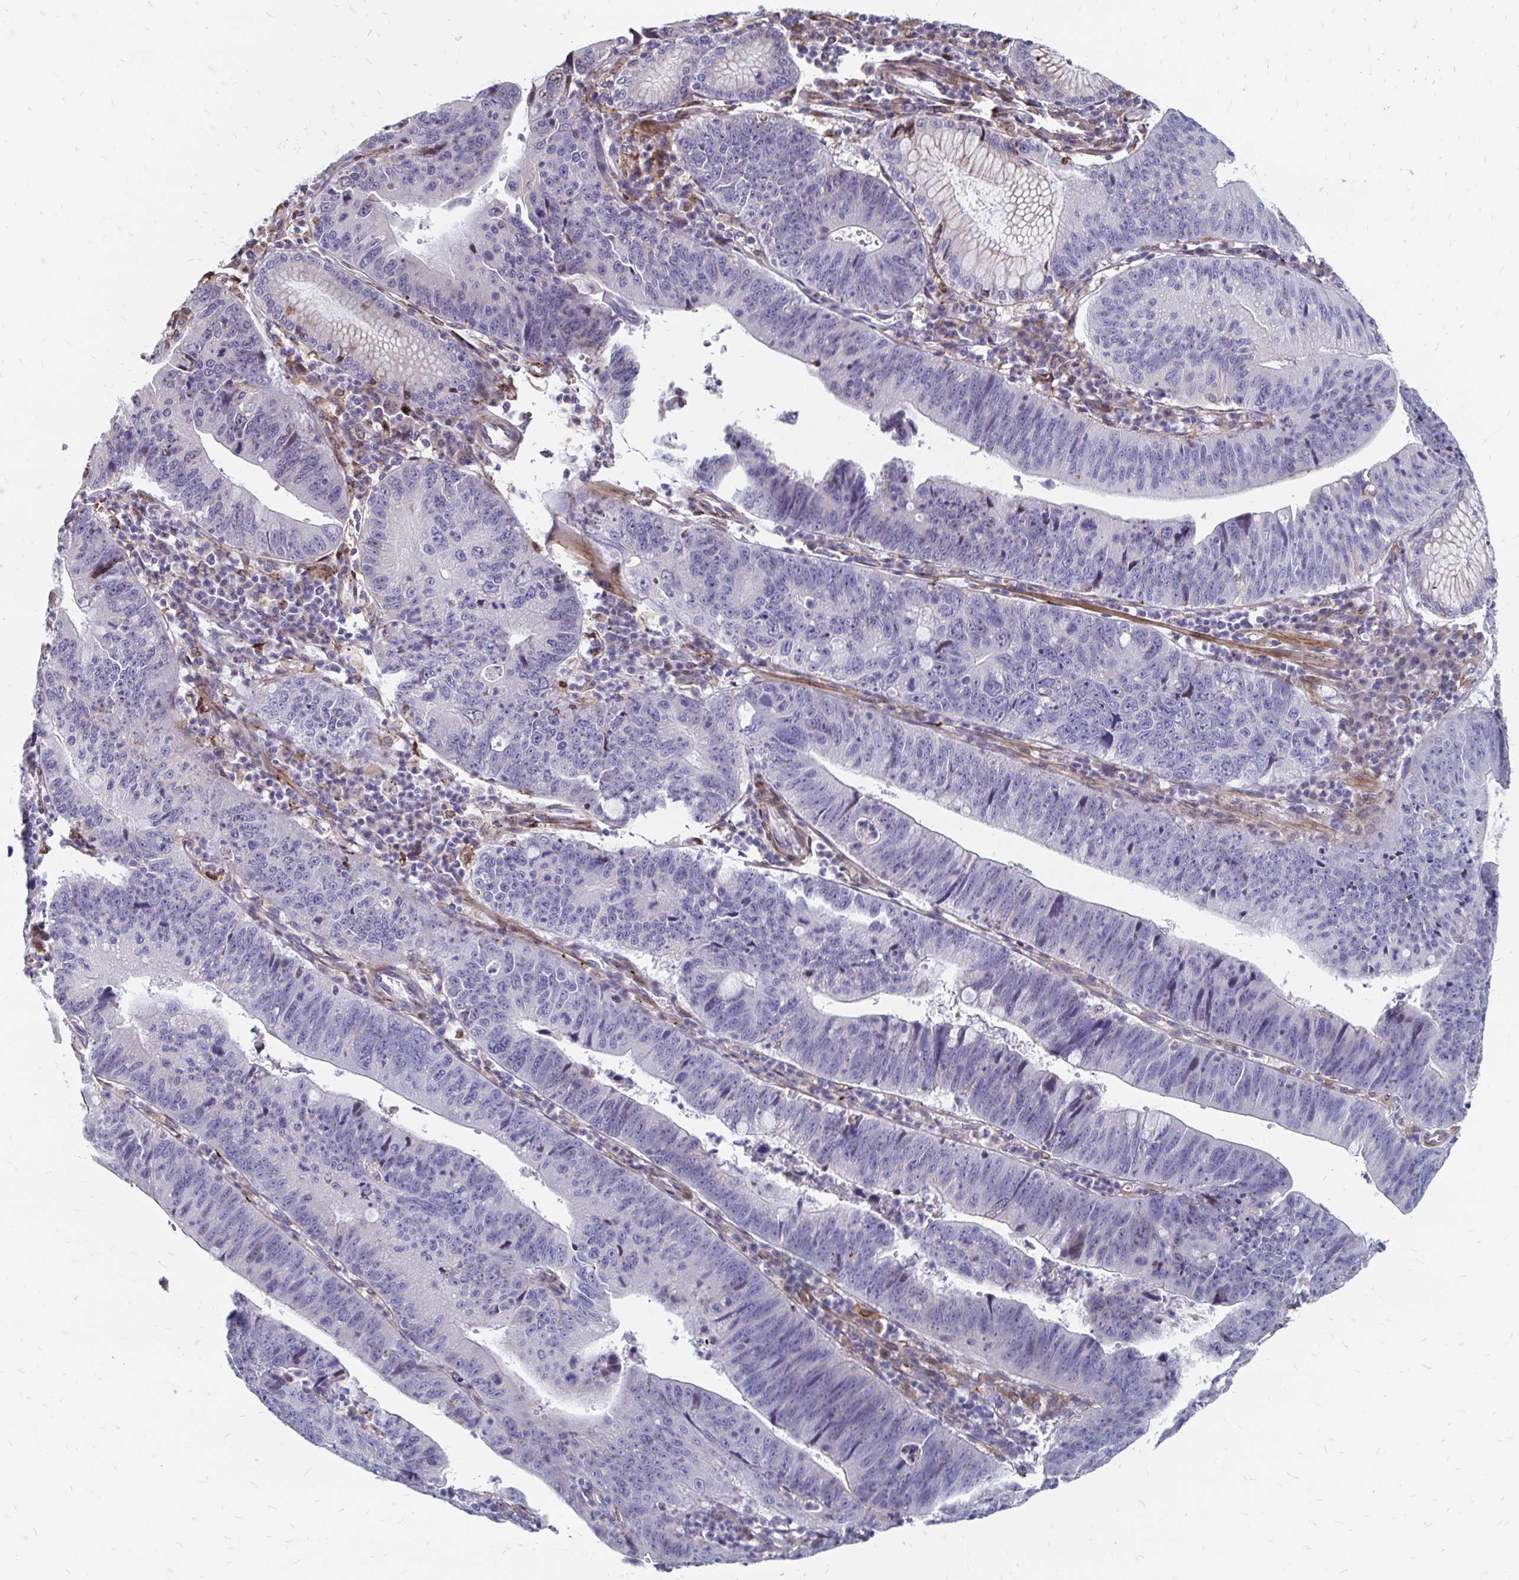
{"staining": {"intensity": "negative", "quantity": "none", "location": "none"}, "tissue": "stomach cancer", "cell_type": "Tumor cells", "image_type": "cancer", "snomed": [{"axis": "morphology", "description": "Adenocarcinoma, NOS"}, {"axis": "topography", "description": "Stomach"}], "caption": "Tumor cells are negative for brown protein staining in stomach cancer (adenocarcinoma).", "gene": "CDKL1", "patient": {"sex": "male", "age": 59}}